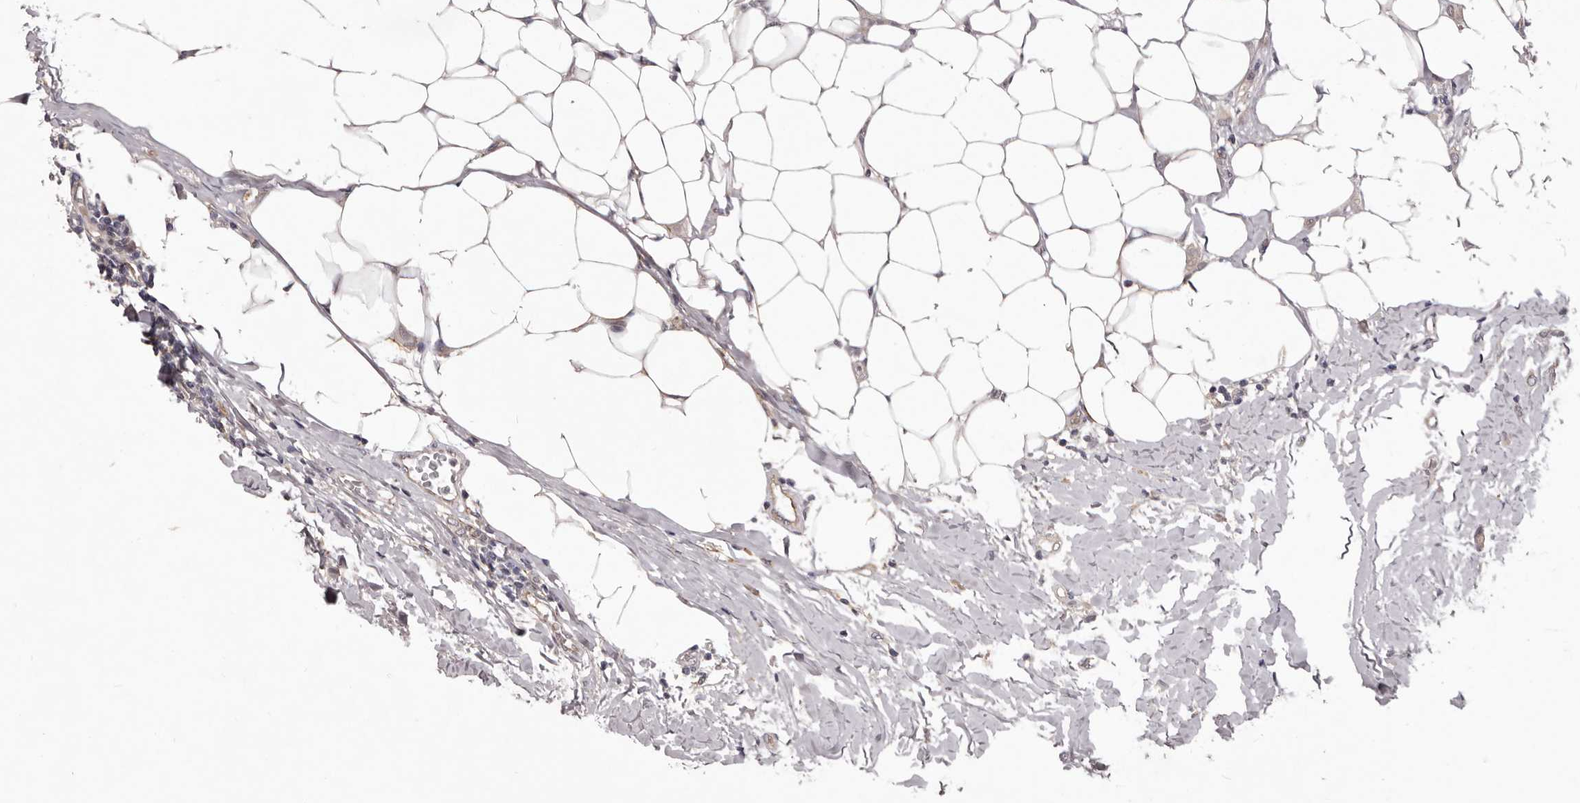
{"staining": {"intensity": "negative", "quantity": "none", "location": "none"}, "tissue": "breast cancer", "cell_type": "Tumor cells", "image_type": "cancer", "snomed": [{"axis": "morphology", "description": "Lobular carcinoma"}, {"axis": "topography", "description": "Breast"}], "caption": "Tumor cells are negative for protein expression in human breast cancer (lobular carcinoma).", "gene": "HBS1L", "patient": {"sex": "female", "age": 55}}